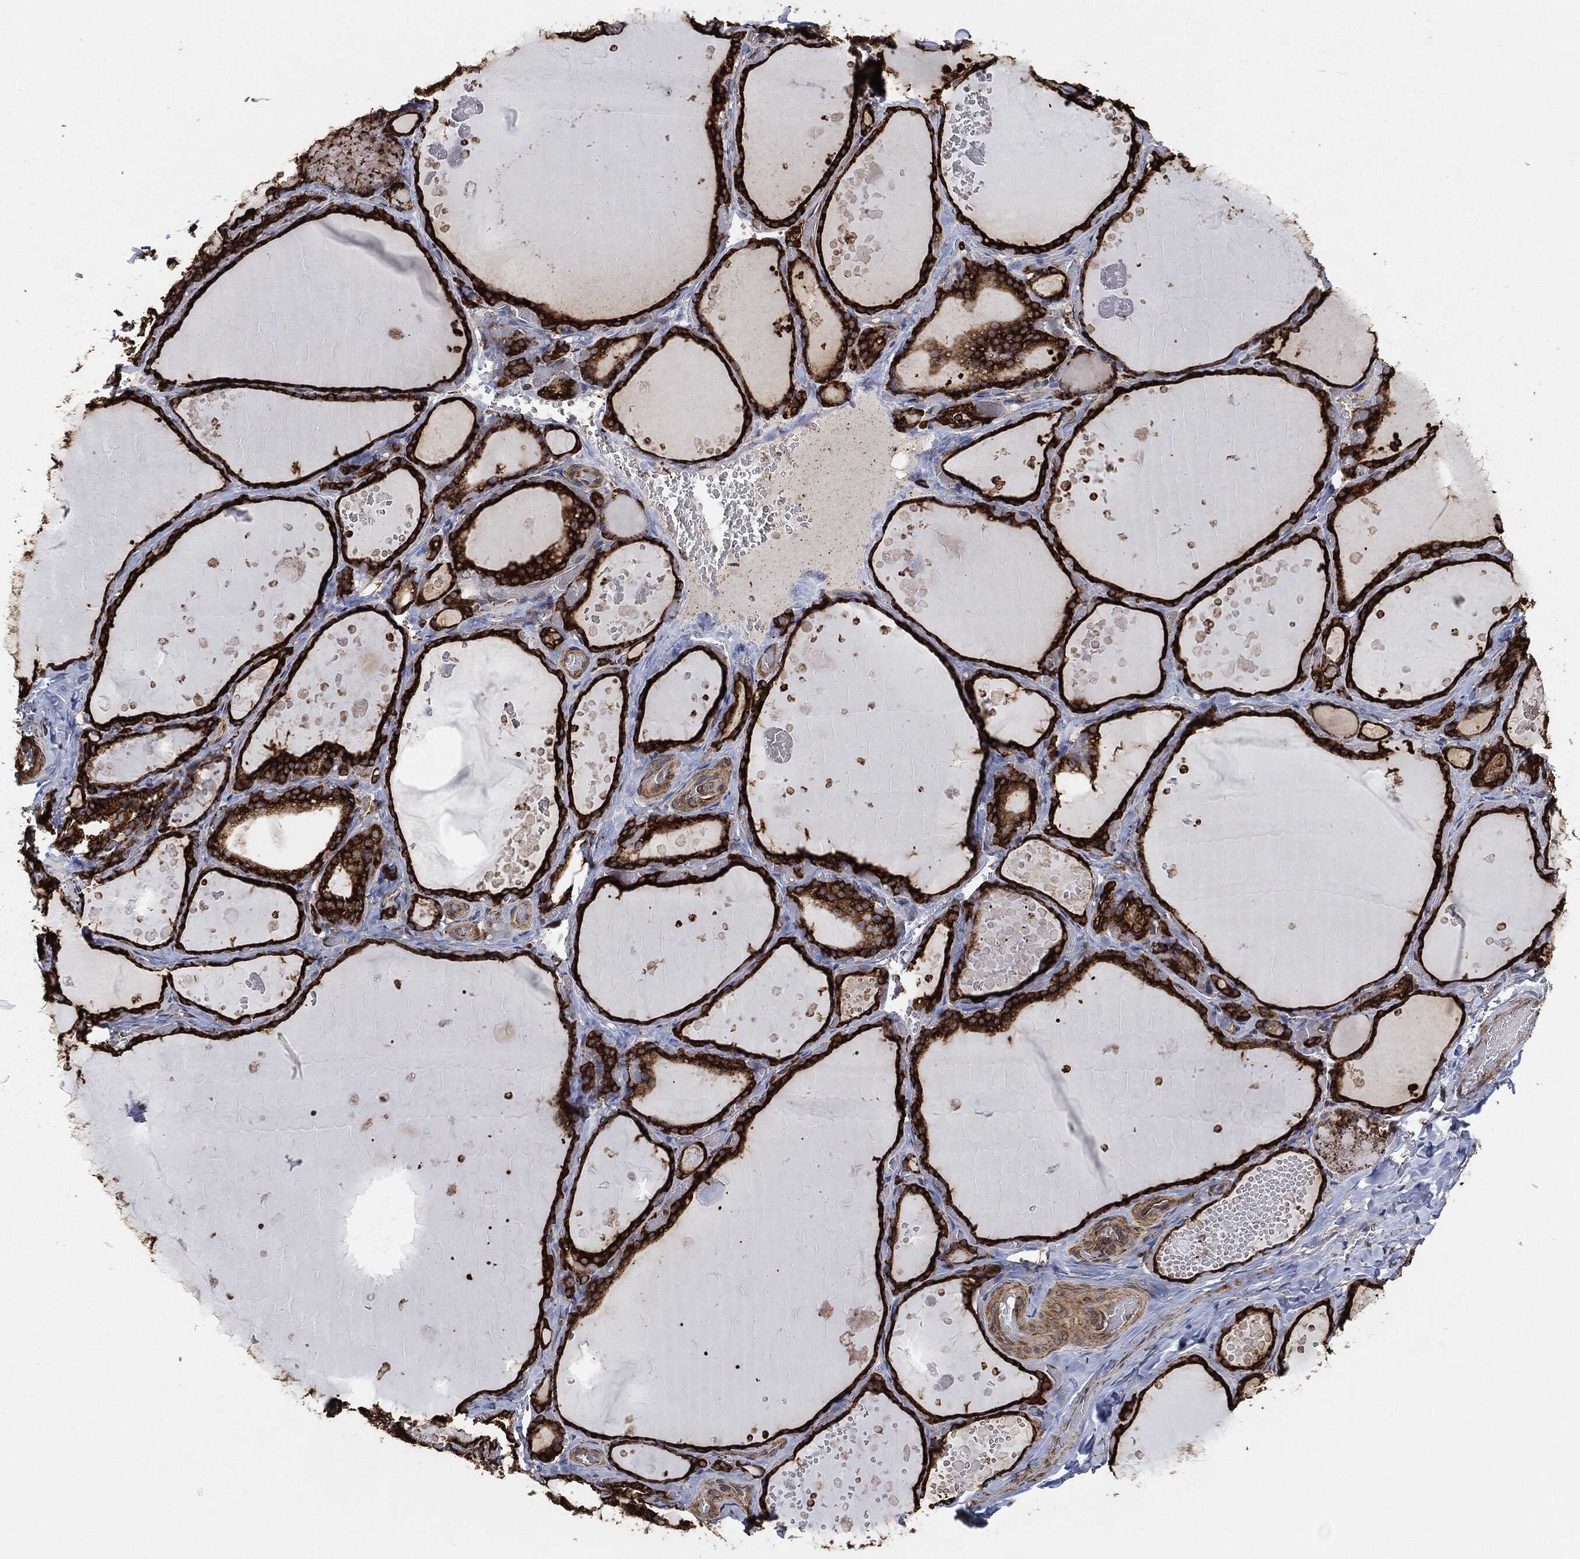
{"staining": {"intensity": "strong", "quantity": ">75%", "location": "cytoplasmic/membranous"}, "tissue": "thyroid gland", "cell_type": "Glandular cells", "image_type": "normal", "snomed": [{"axis": "morphology", "description": "Normal tissue, NOS"}, {"axis": "topography", "description": "Thyroid gland"}], "caption": "IHC of normal human thyroid gland demonstrates high levels of strong cytoplasmic/membranous expression in approximately >75% of glandular cells.", "gene": "AMFR", "patient": {"sex": "female", "age": 56}}